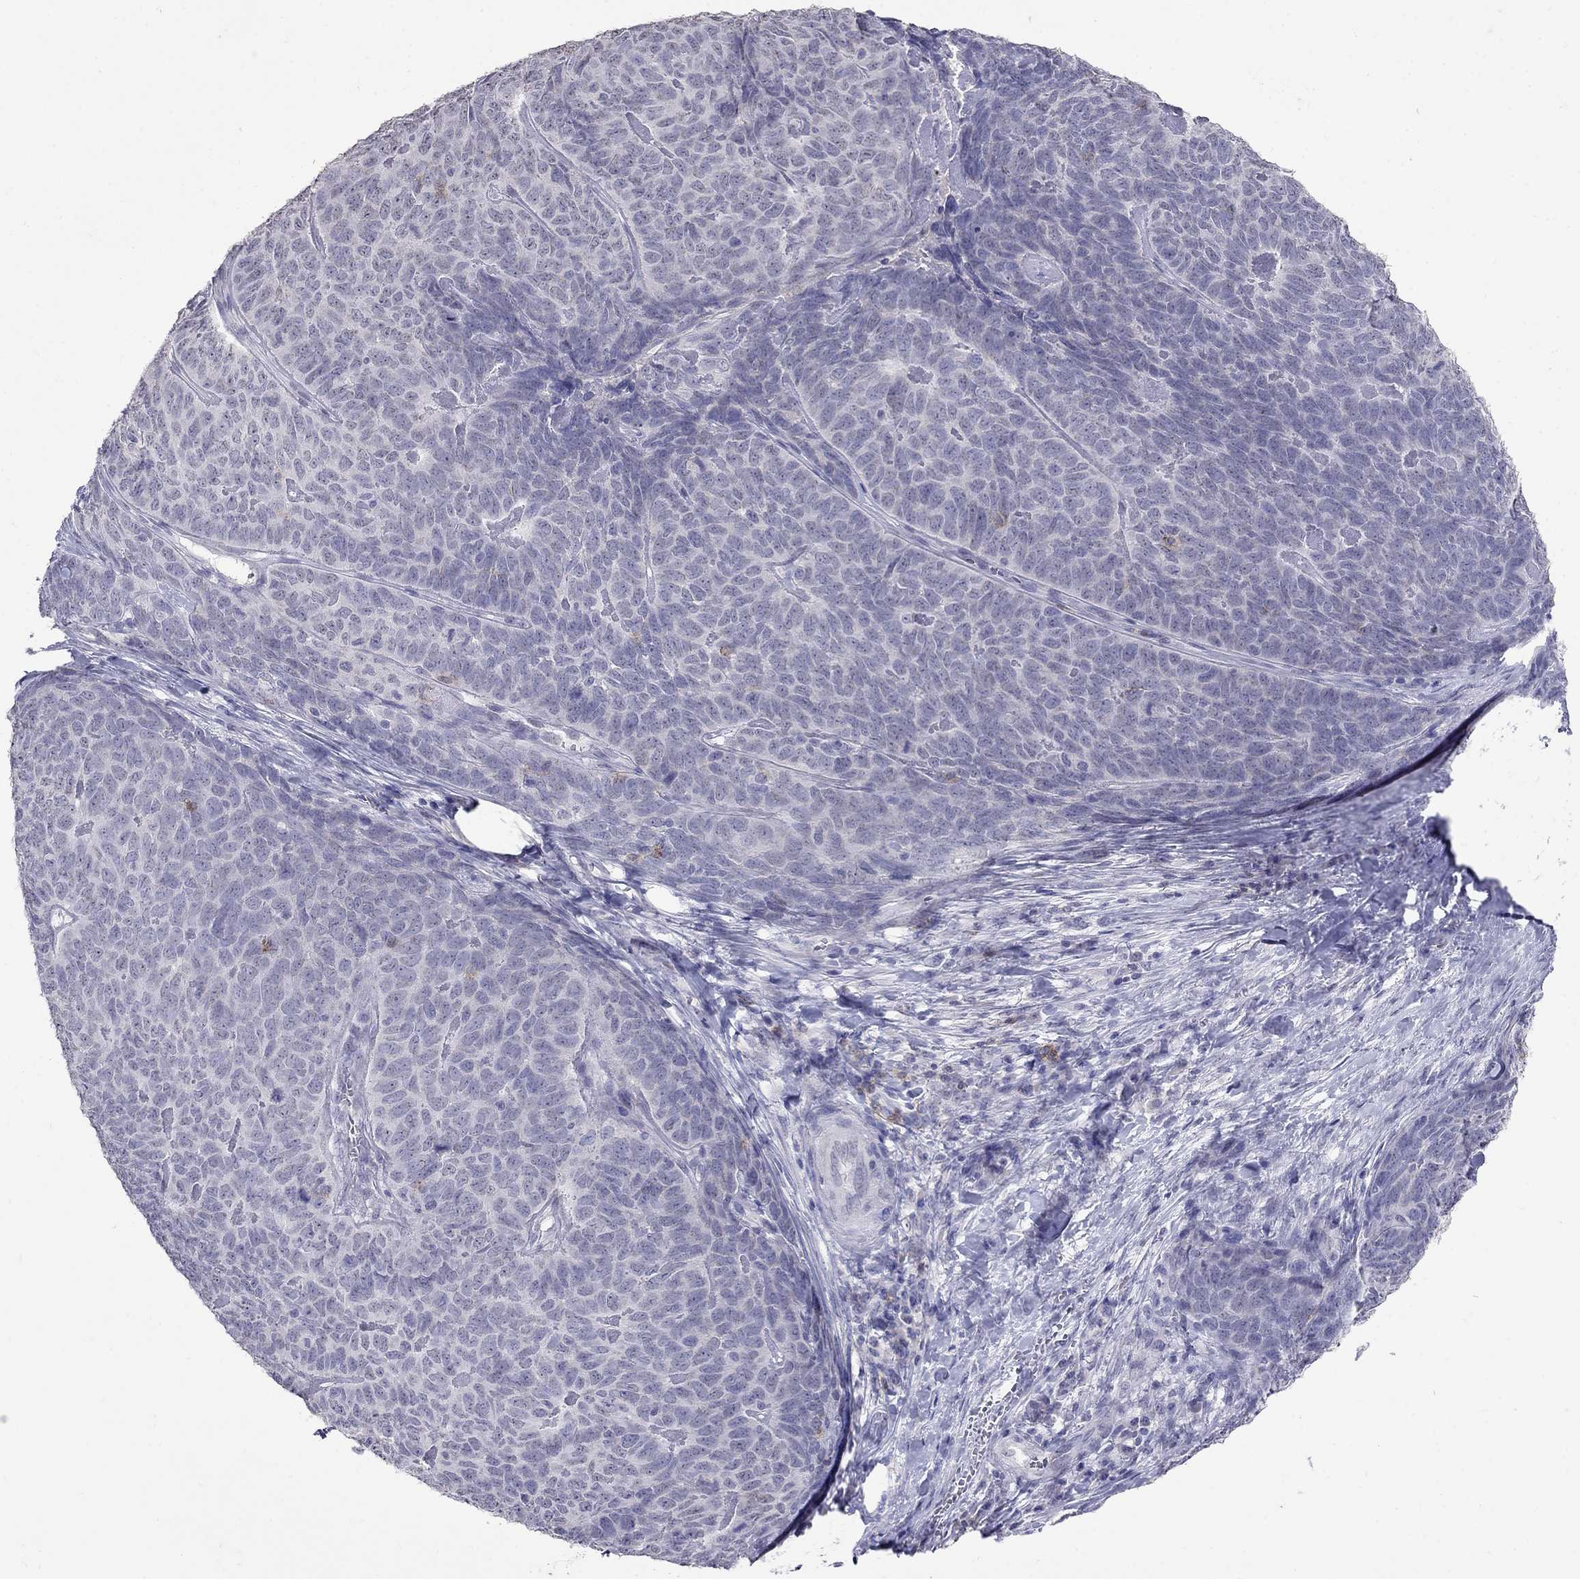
{"staining": {"intensity": "negative", "quantity": "none", "location": "none"}, "tissue": "skin cancer", "cell_type": "Tumor cells", "image_type": "cancer", "snomed": [{"axis": "morphology", "description": "Squamous cell carcinoma, NOS"}, {"axis": "topography", "description": "Skin"}, {"axis": "topography", "description": "Anal"}], "caption": "Immunohistochemistry of human skin cancer demonstrates no staining in tumor cells.", "gene": "CD8B", "patient": {"sex": "female", "age": 51}}